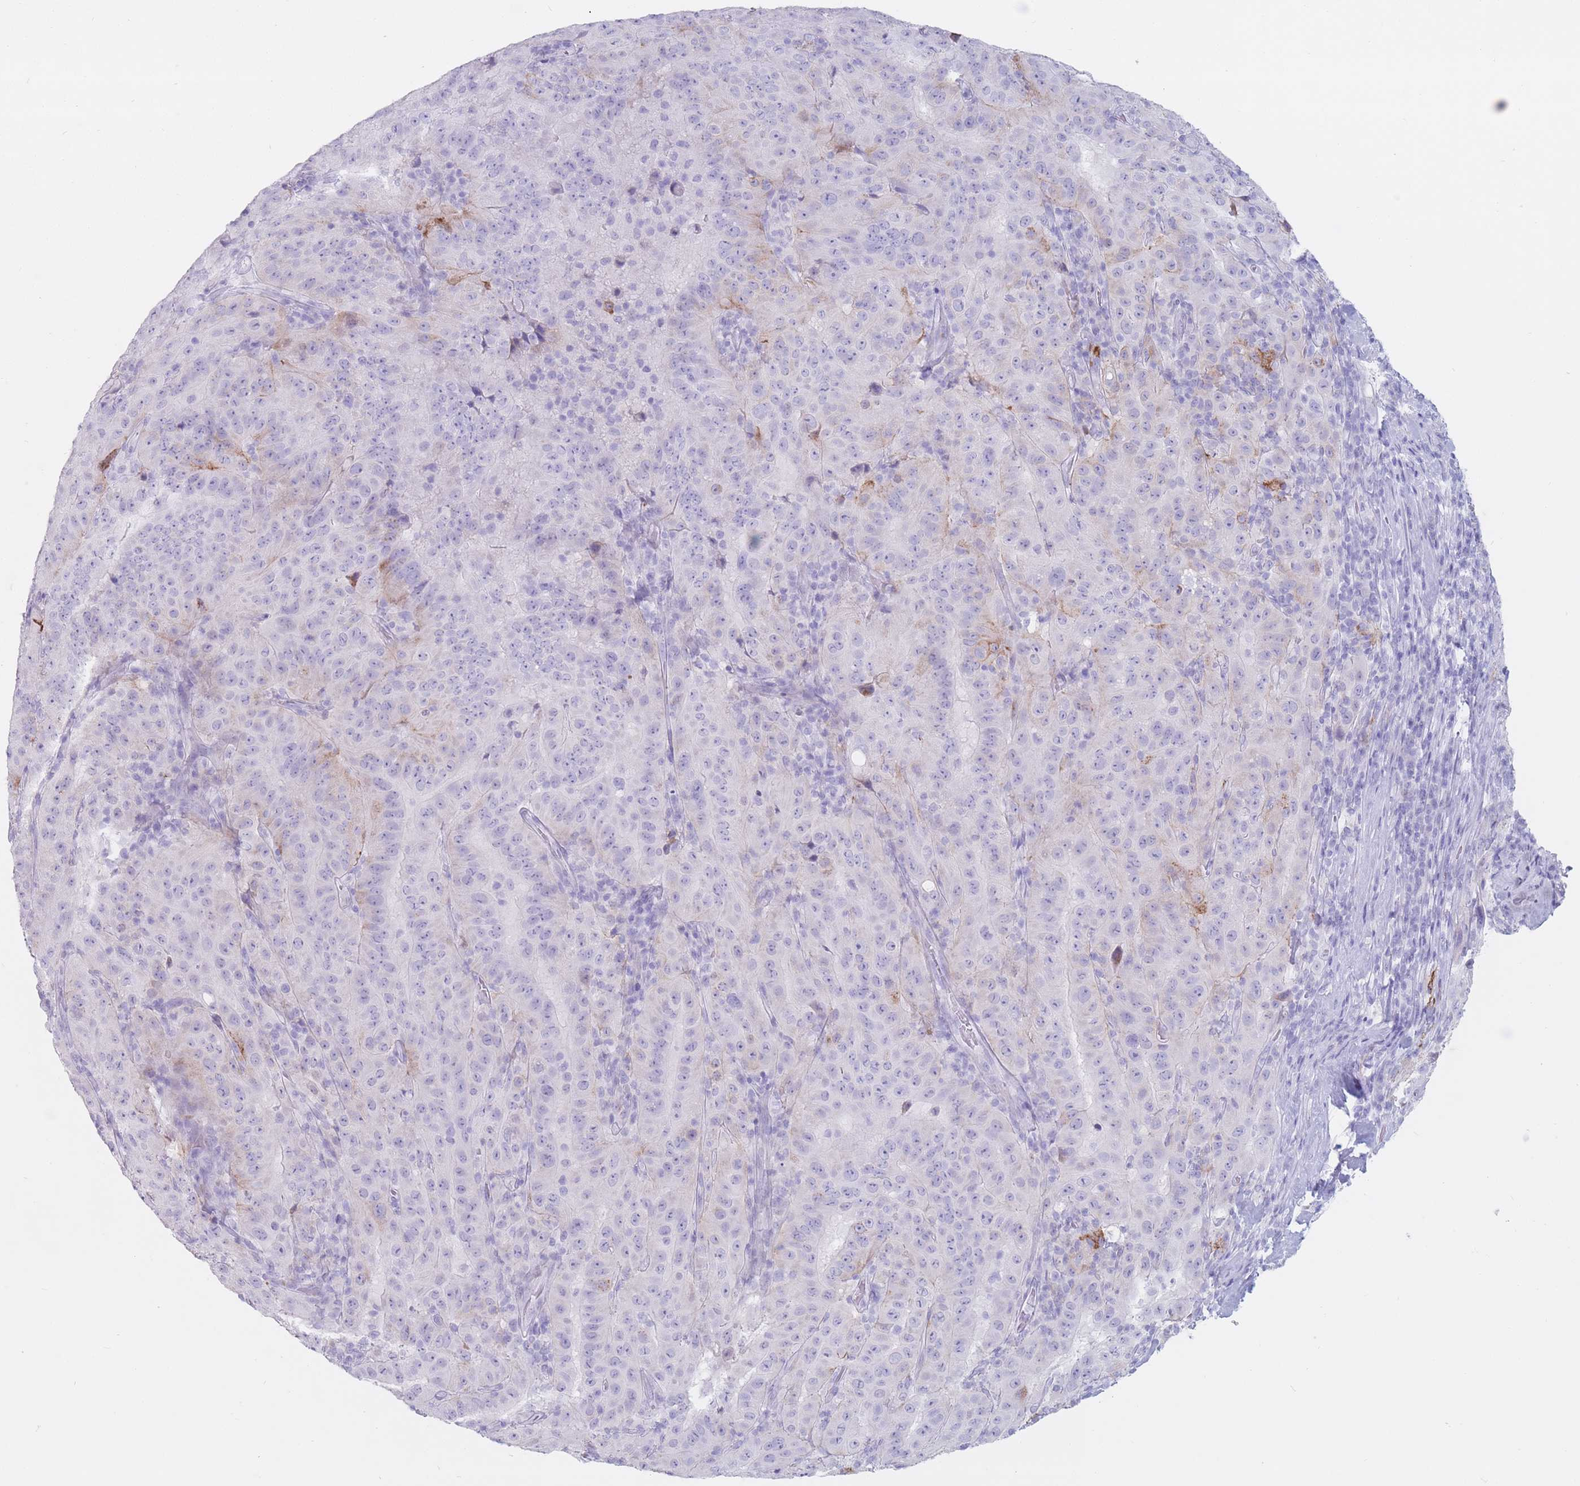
{"staining": {"intensity": "negative", "quantity": "none", "location": "none"}, "tissue": "pancreatic cancer", "cell_type": "Tumor cells", "image_type": "cancer", "snomed": [{"axis": "morphology", "description": "Adenocarcinoma, NOS"}, {"axis": "topography", "description": "Pancreas"}], "caption": "A high-resolution image shows immunohistochemistry (IHC) staining of pancreatic cancer (adenocarcinoma), which reveals no significant positivity in tumor cells.", "gene": "ST3GAL5", "patient": {"sex": "male", "age": 63}}